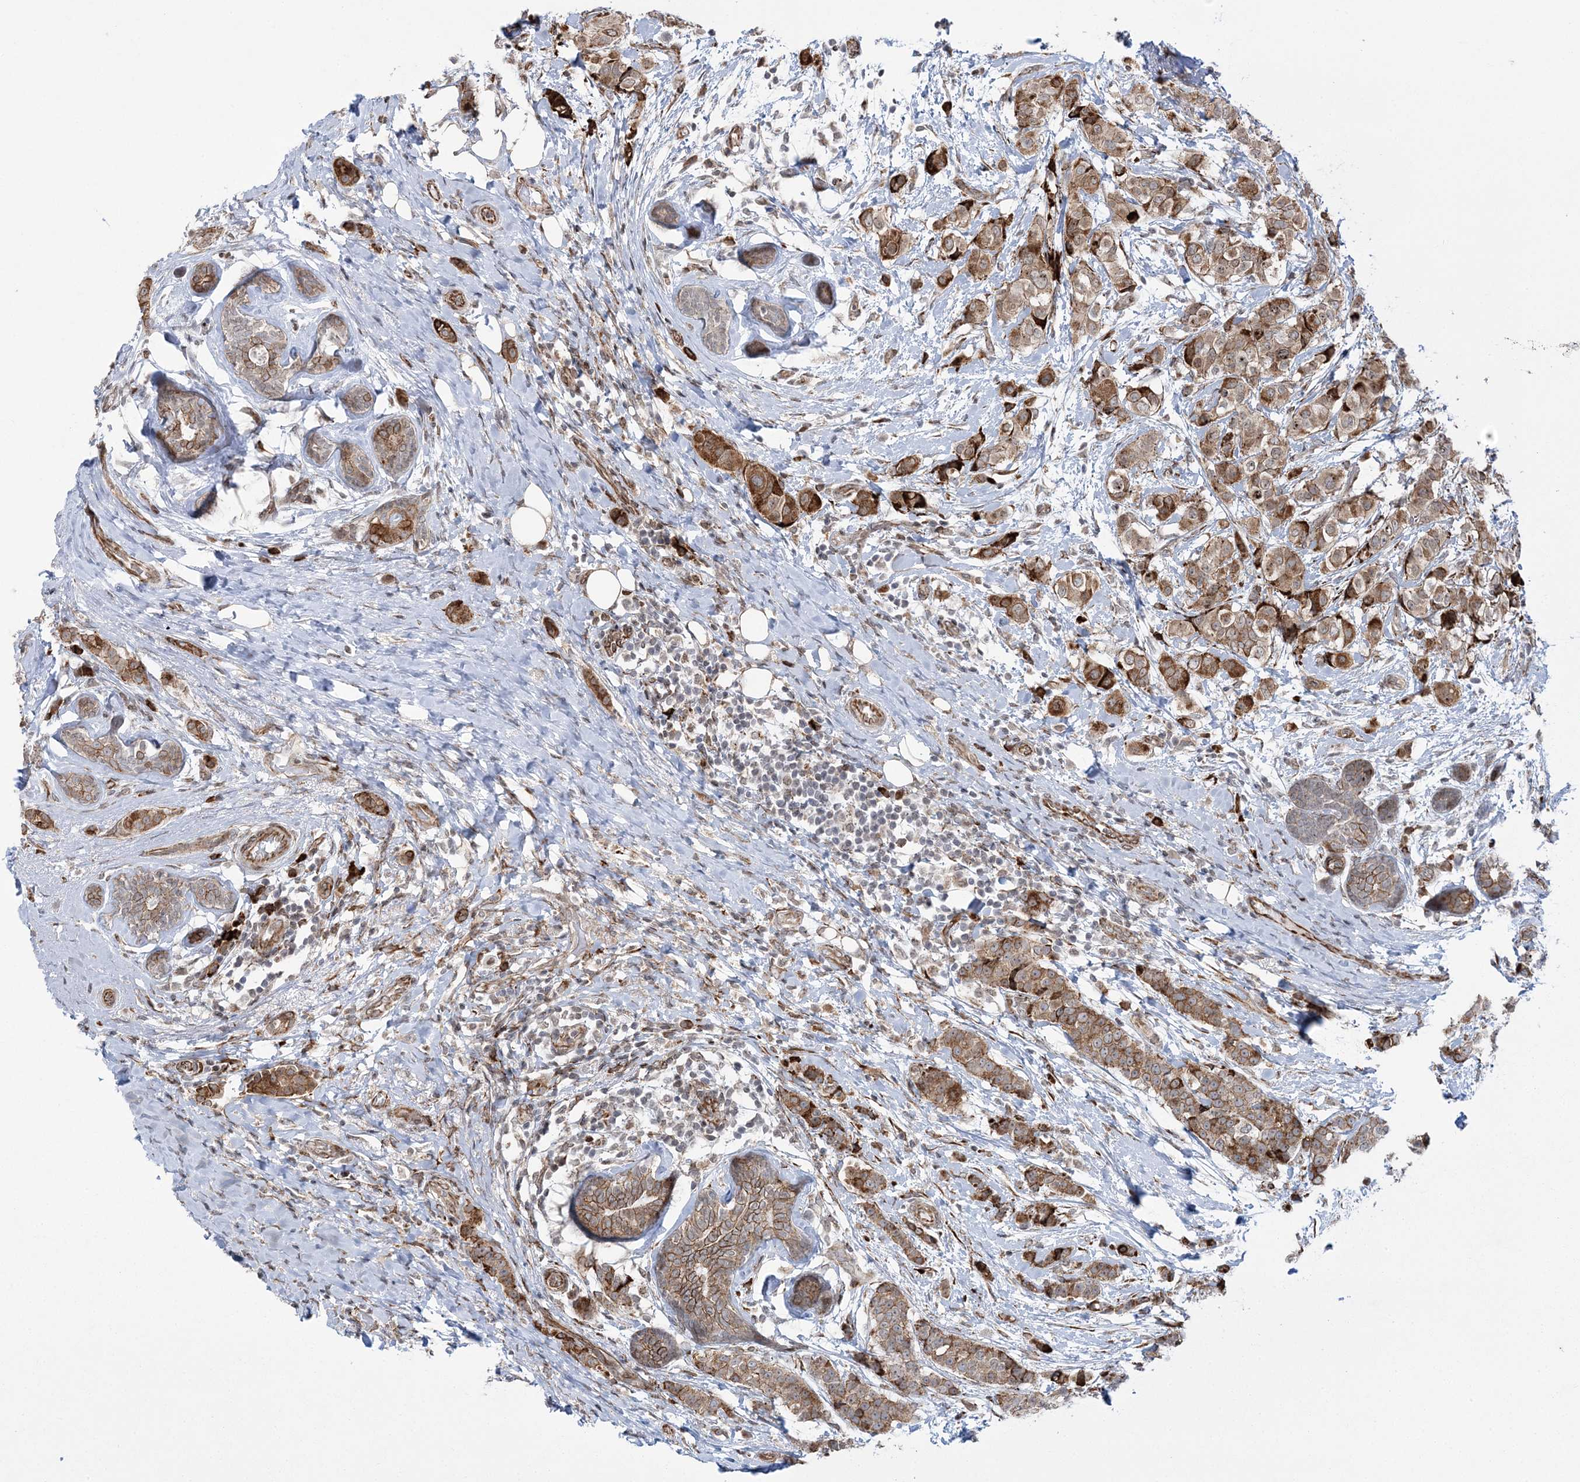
{"staining": {"intensity": "strong", "quantity": ">75%", "location": "cytoplasmic/membranous"}, "tissue": "breast cancer", "cell_type": "Tumor cells", "image_type": "cancer", "snomed": [{"axis": "morphology", "description": "Lobular carcinoma"}, {"axis": "topography", "description": "Breast"}], "caption": "Brown immunohistochemical staining in breast lobular carcinoma shows strong cytoplasmic/membranous positivity in approximately >75% of tumor cells. (IHC, brightfield microscopy, high magnification).", "gene": "EFCAB12", "patient": {"sex": "female", "age": 51}}